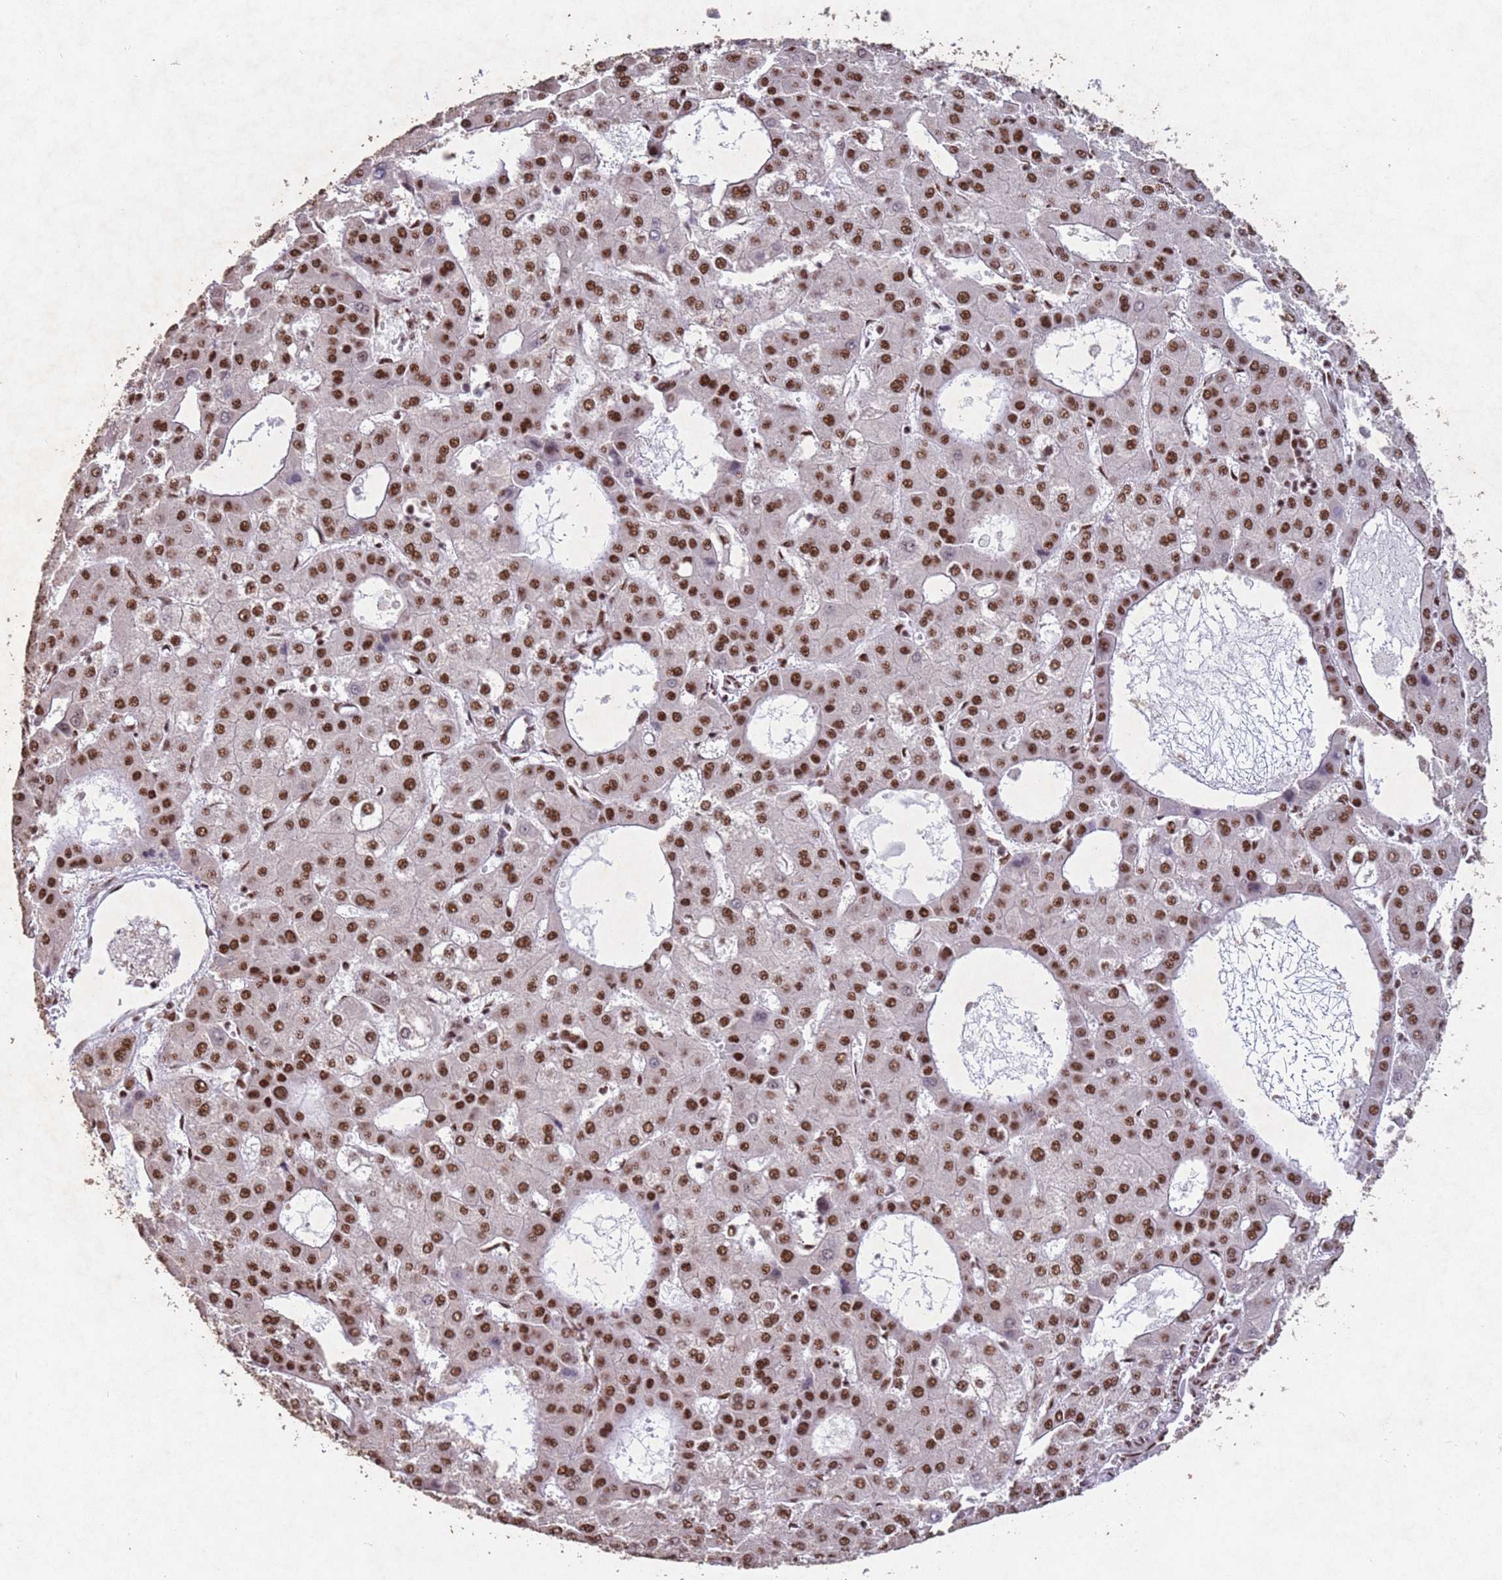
{"staining": {"intensity": "moderate", "quantity": ">75%", "location": "nuclear"}, "tissue": "liver cancer", "cell_type": "Tumor cells", "image_type": "cancer", "snomed": [{"axis": "morphology", "description": "Carcinoma, Hepatocellular, NOS"}, {"axis": "topography", "description": "Liver"}], "caption": "An image of human liver hepatocellular carcinoma stained for a protein shows moderate nuclear brown staining in tumor cells.", "gene": "ESF1", "patient": {"sex": "male", "age": 47}}